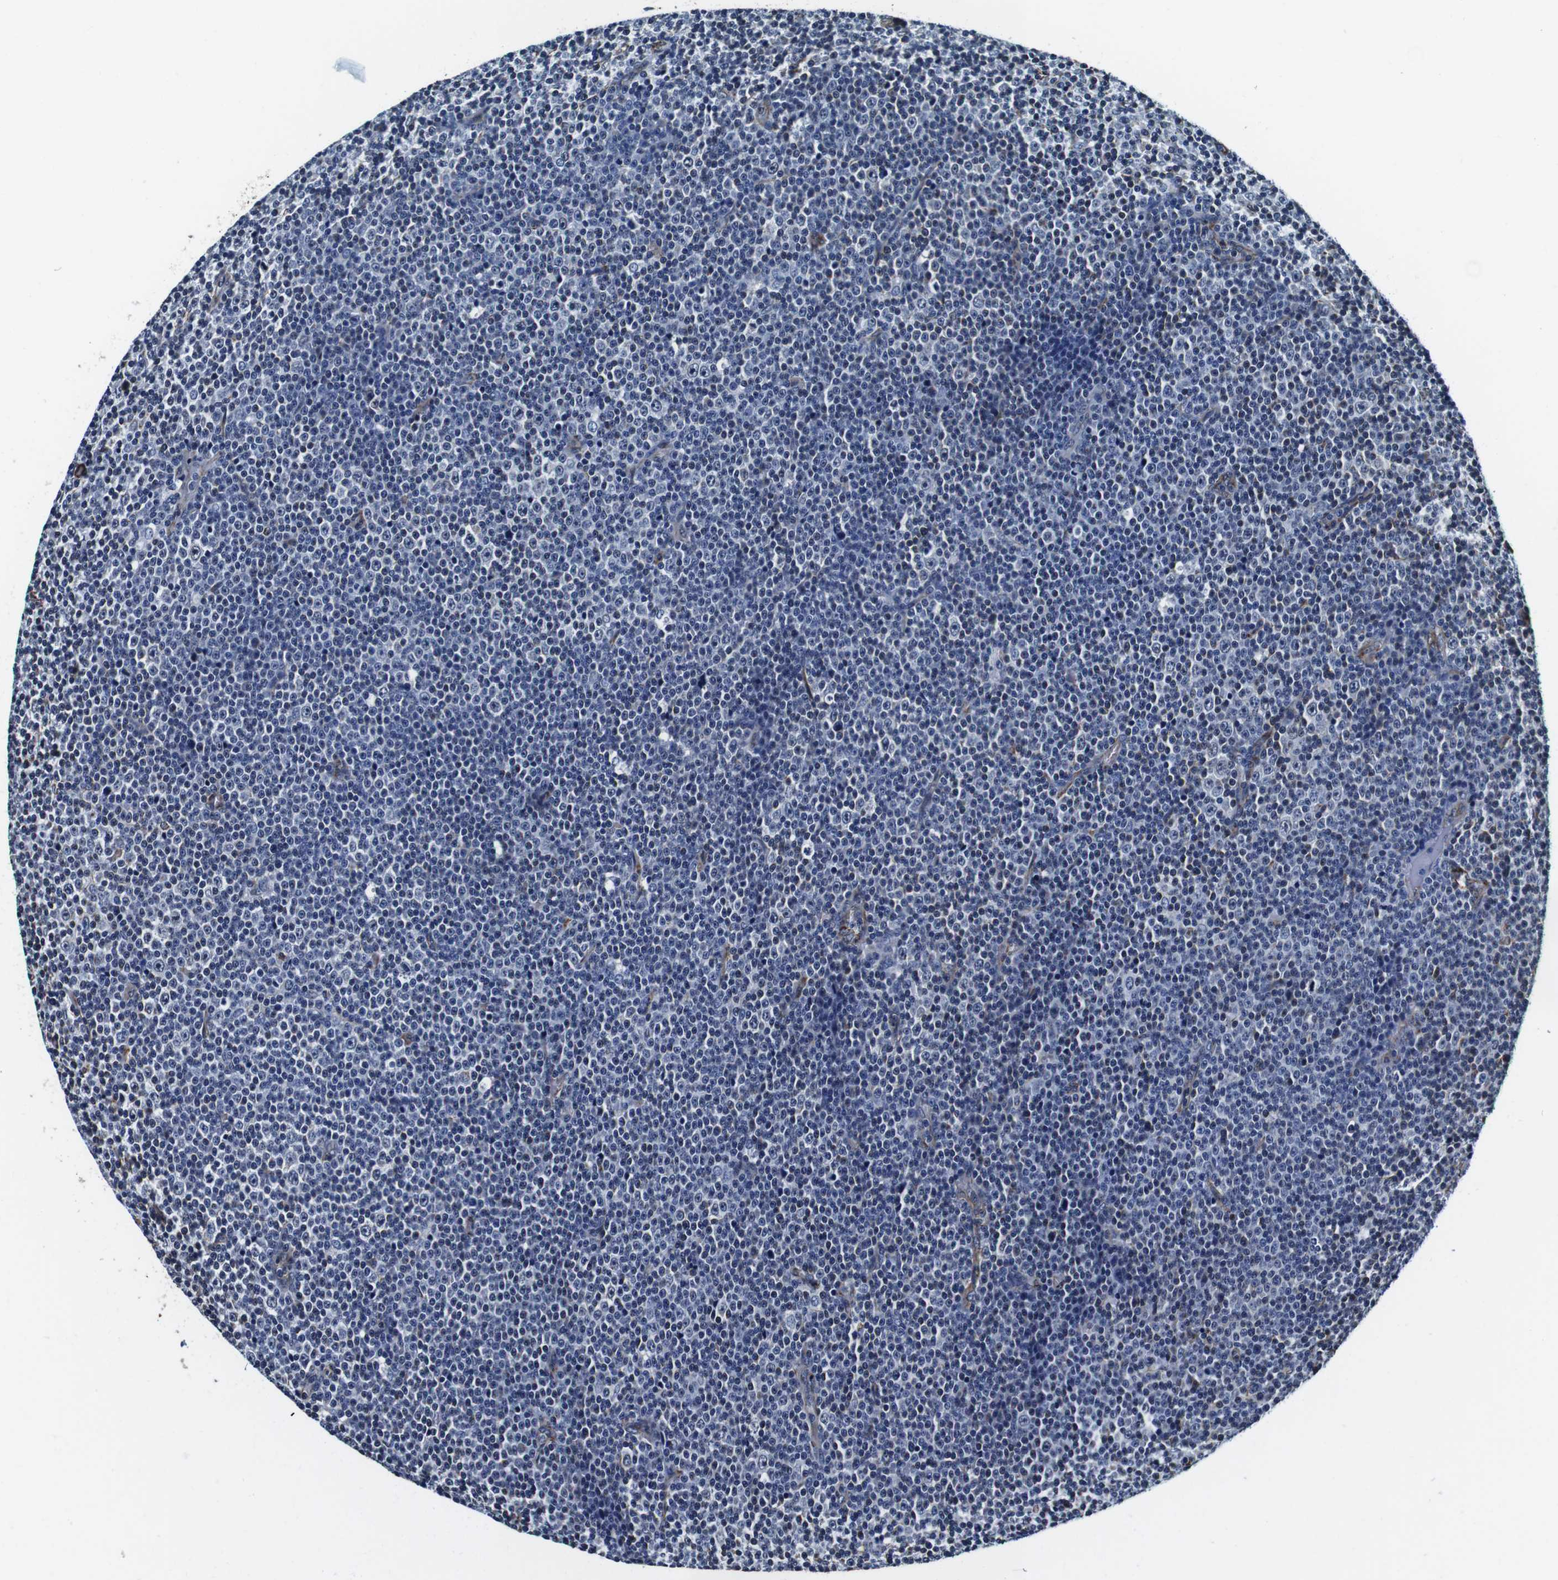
{"staining": {"intensity": "negative", "quantity": "none", "location": "none"}, "tissue": "lymphoma", "cell_type": "Tumor cells", "image_type": "cancer", "snomed": [{"axis": "morphology", "description": "Malignant lymphoma, non-Hodgkin's type, Low grade"}, {"axis": "topography", "description": "Lymph node"}], "caption": "Immunohistochemical staining of lymphoma reveals no significant expression in tumor cells.", "gene": "GJE1", "patient": {"sex": "female", "age": 67}}